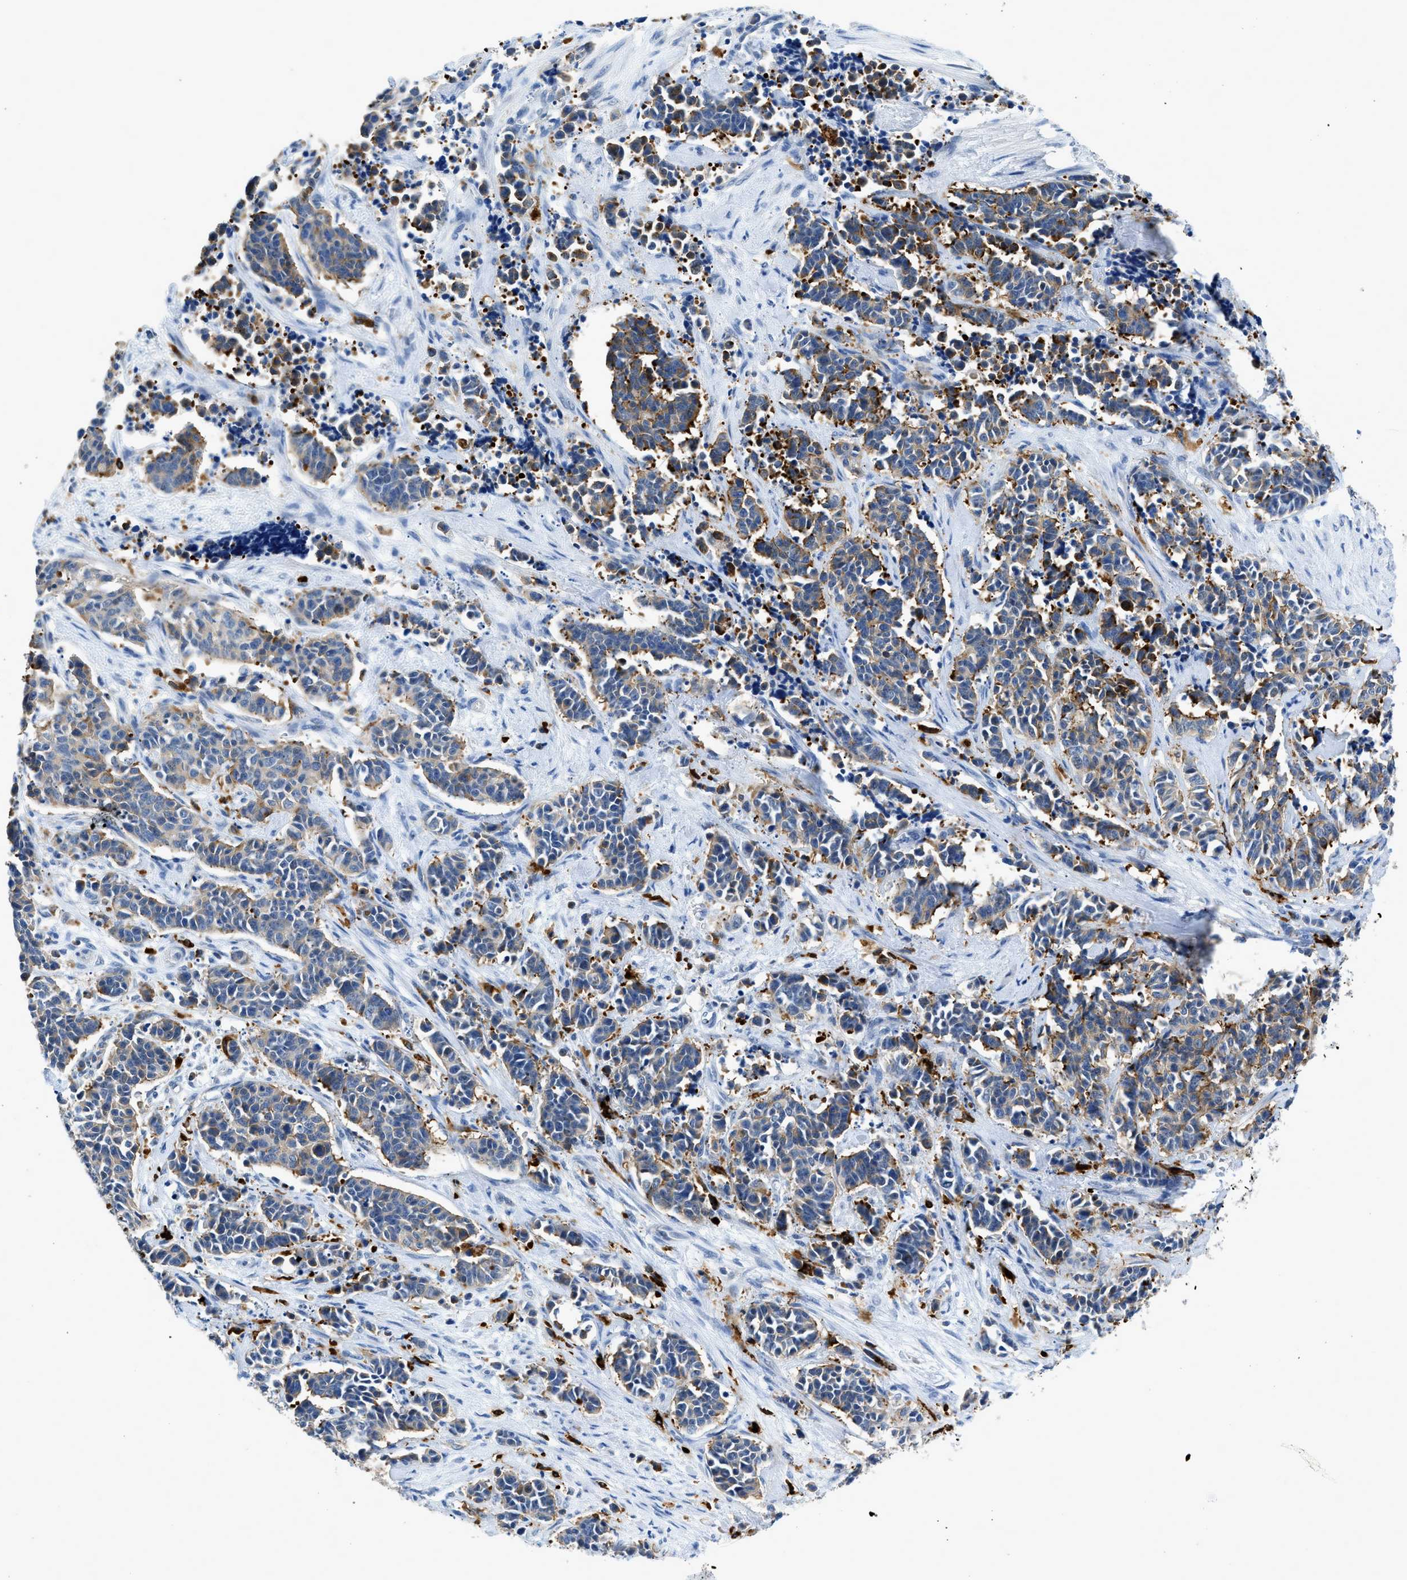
{"staining": {"intensity": "moderate", "quantity": "<25%", "location": "cytoplasmic/membranous"}, "tissue": "cervical cancer", "cell_type": "Tumor cells", "image_type": "cancer", "snomed": [{"axis": "morphology", "description": "Squamous cell carcinoma, NOS"}, {"axis": "topography", "description": "Cervix"}], "caption": "A high-resolution photomicrograph shows immunohistochemistry (IHC) staining of cervical squamous cell carcinoma, which shows moderate cytoplasmic/membranous expression in approximately <25% of tumor cells.", "gene": "CD226", "patient": {"sex": "female", "age": 35}}